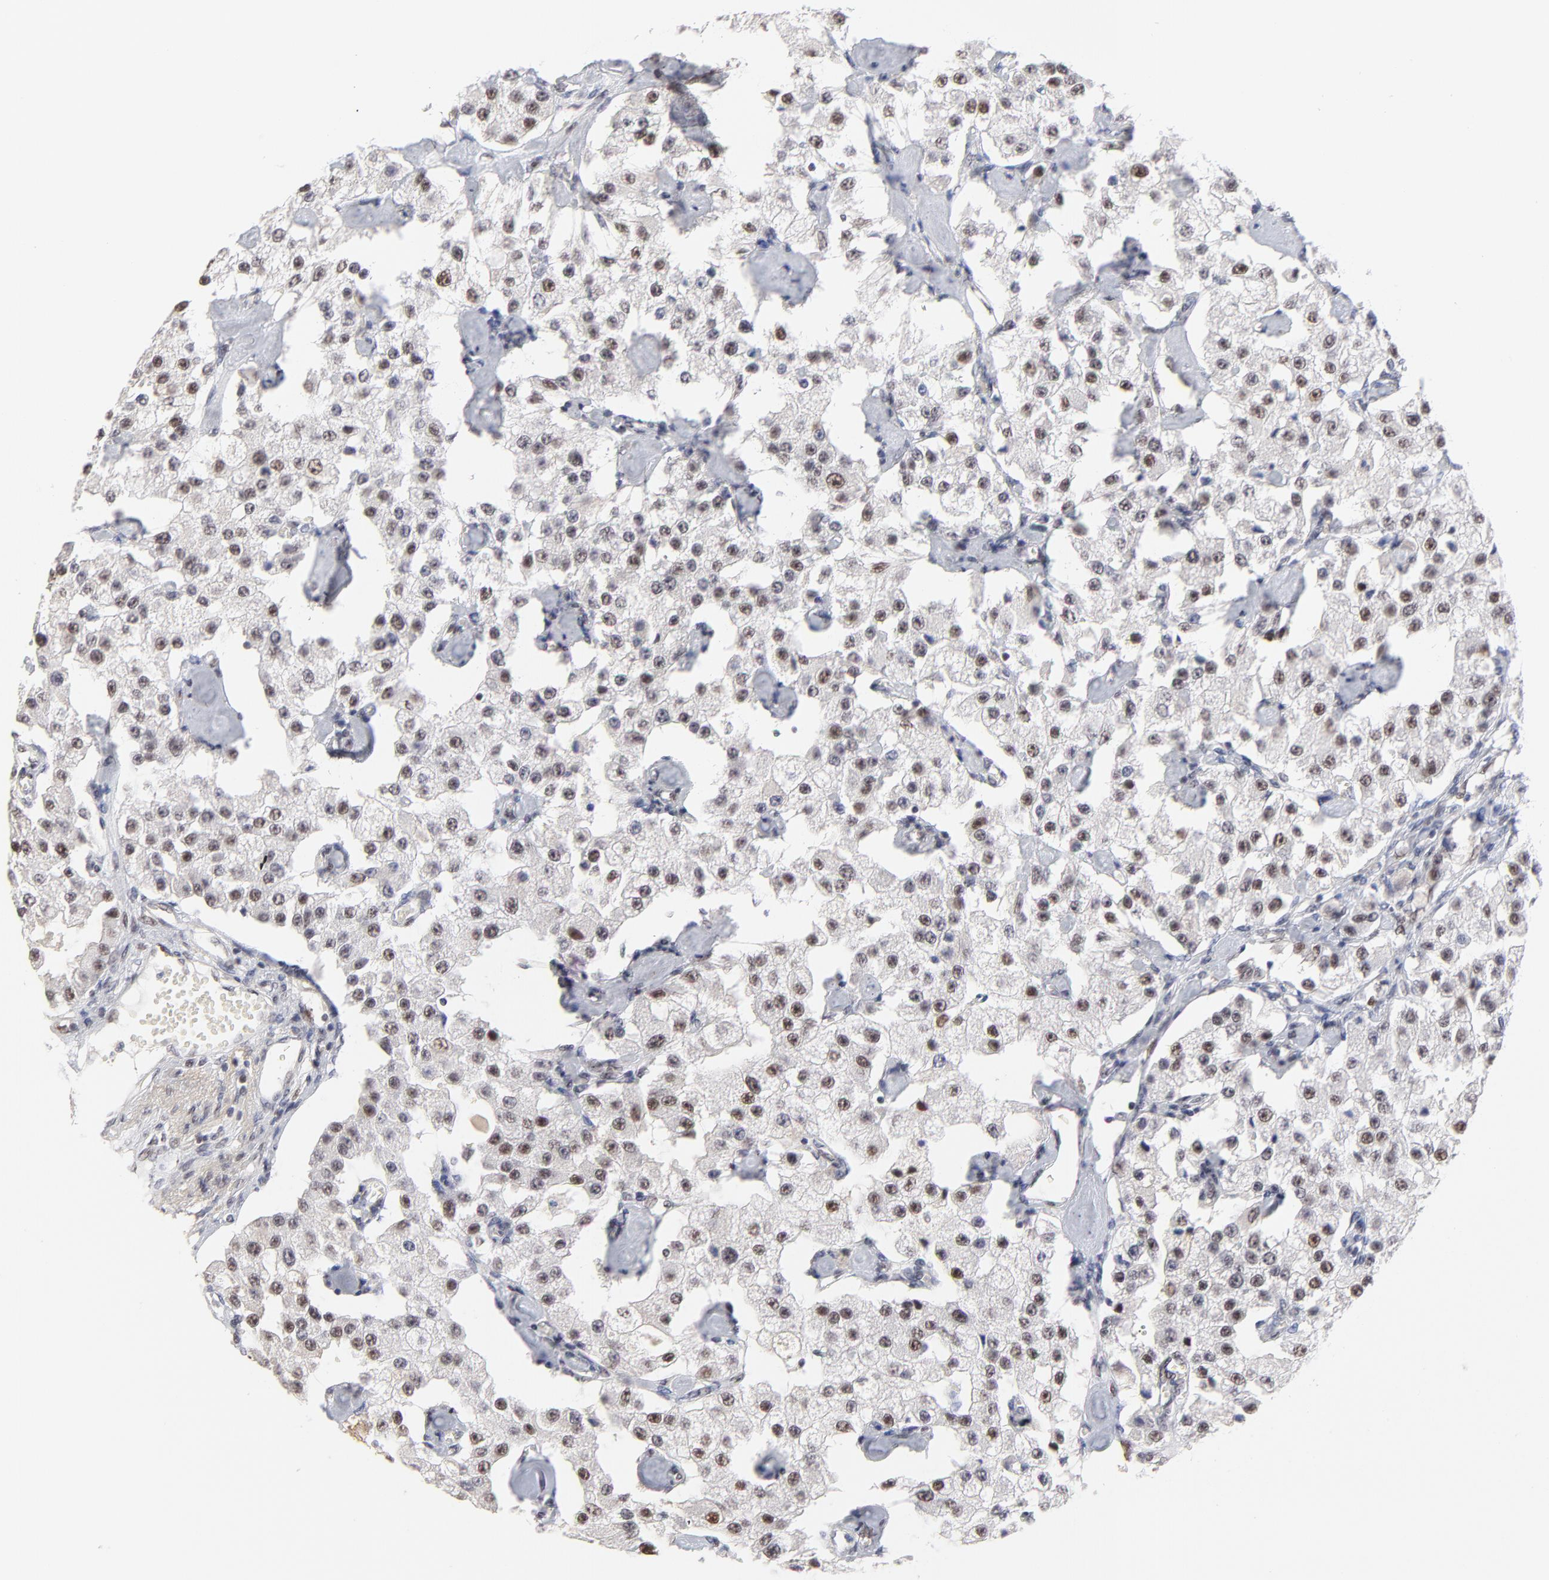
{"staining": {"intensity": "moderate", "quantity": "25%-75%", "location": "nuclear"}, "tissue": "carcinoid", "cell_type": "Tumor cells", "image_type": "cancer", "snomed": [{"axis": "morphology", "description": "Carcinoid, malignant, NOS"}, {"axis": "topography", "description": "Pancreas"}], "caption": "Immunohistochemical staining of human carcinoid shows medium levels of moderate nuclear protein positivity in about 25%-75% of tumor cells. The staining is performed using DAB brown chromogen to label protein expression. The nuclei are counter-stained blue using hematoxylin.", "gene": "OGFOD1", "patient": {"sex": "male", "age": 41}}